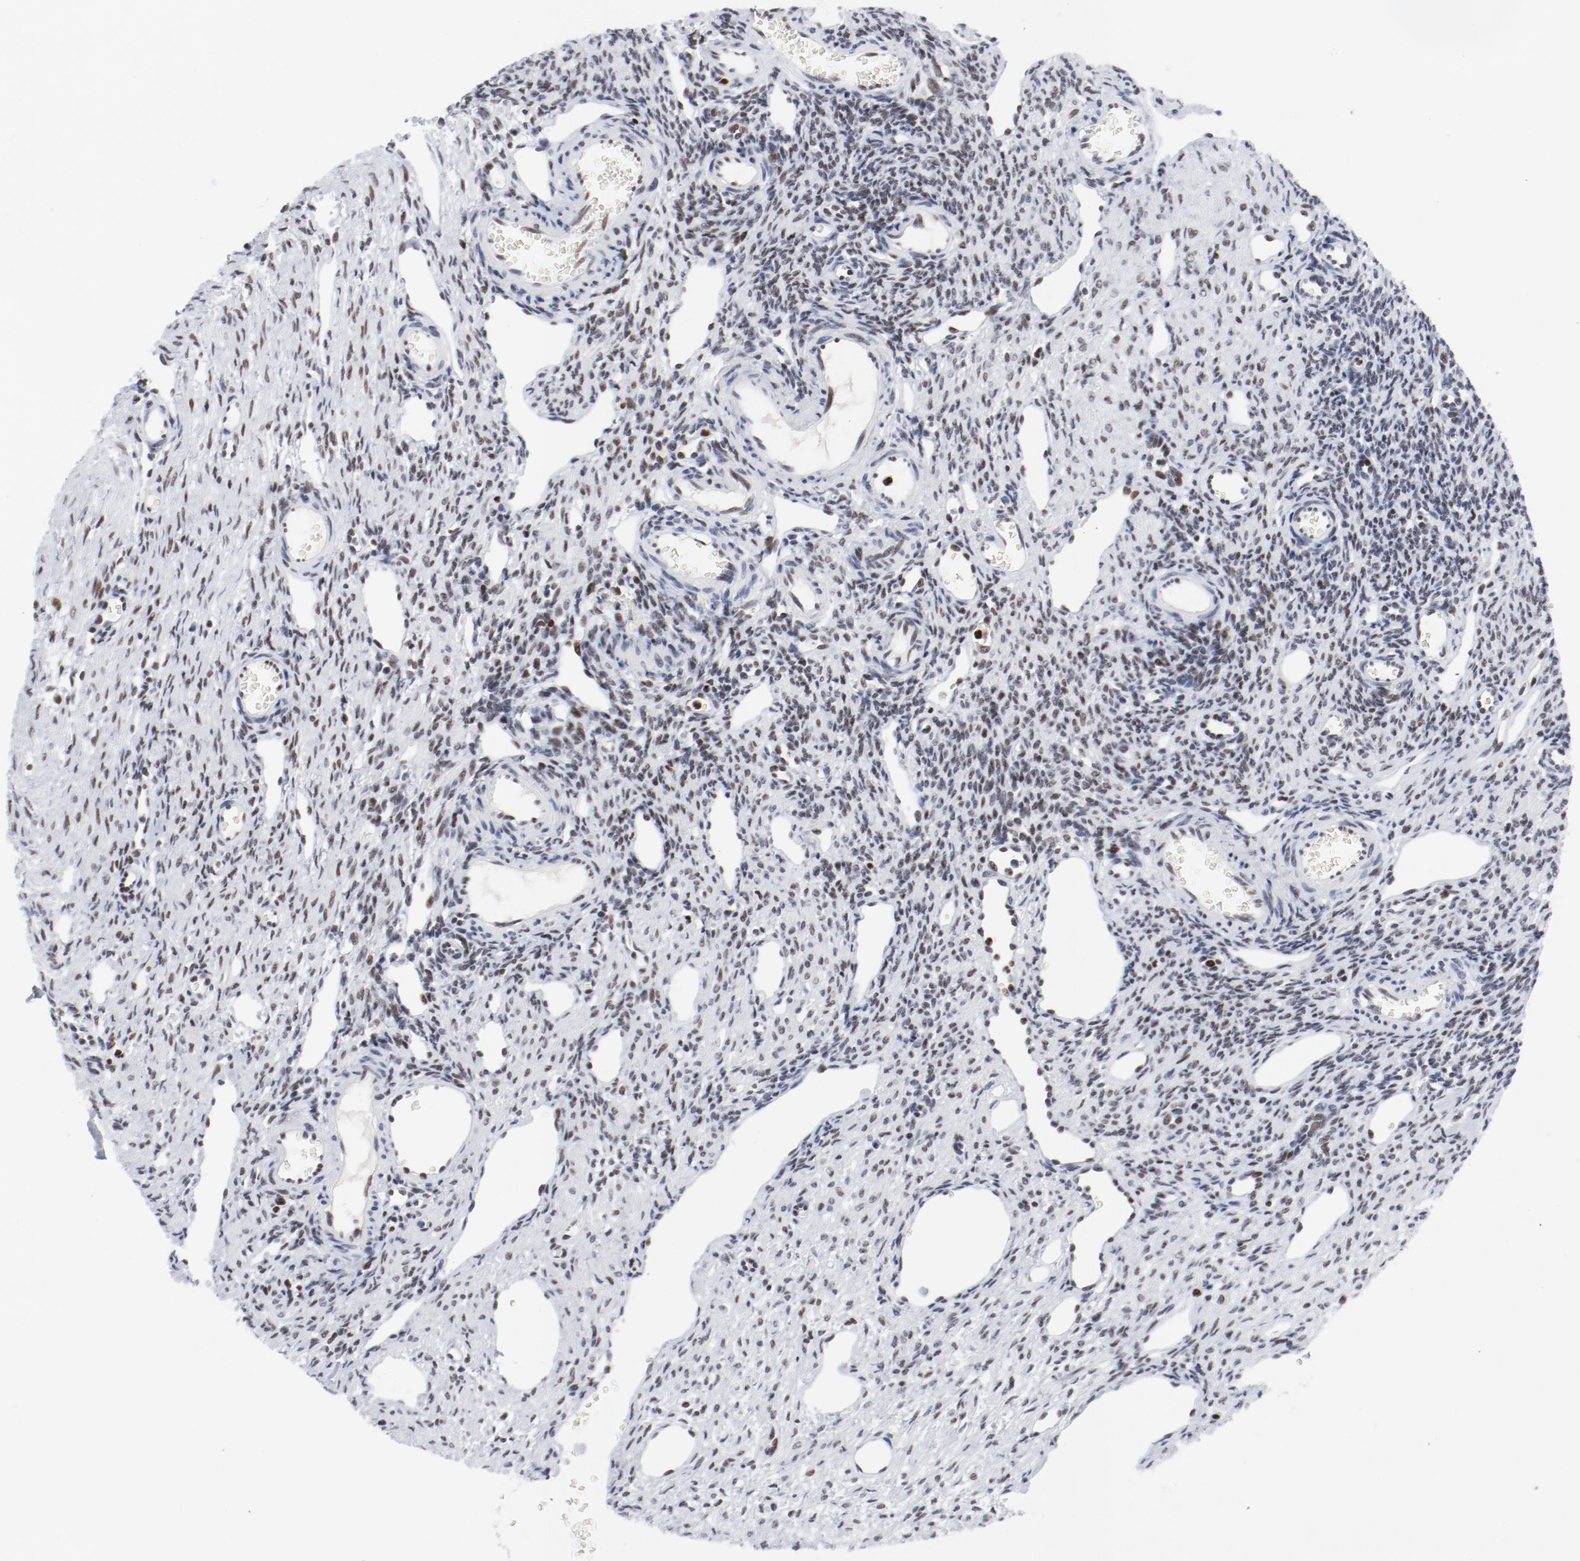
{"staining": {"intensity": "moderate", "quantity": "25%-75%", "location": "nuclear"}, "tissue": "ovary", "cell_type": "Ovarian stroma cells", "image_type": "normal", "snomed": [{"axis": "morphology", "description": "Normal tissue, NOS"}, {"axis": "topography", "description": "Ovary"}], "caption": "A high-resolution image shows immunohistochemistry (IHC) staining of normal ovary, which shows moderate nuclear staining in approximately 25%-75% of ovarian stroma cells. (IHC, brightfield microscopy, high magnification).", "gene": "POLD1", "patient": {"sex": "female", "age": 33}}